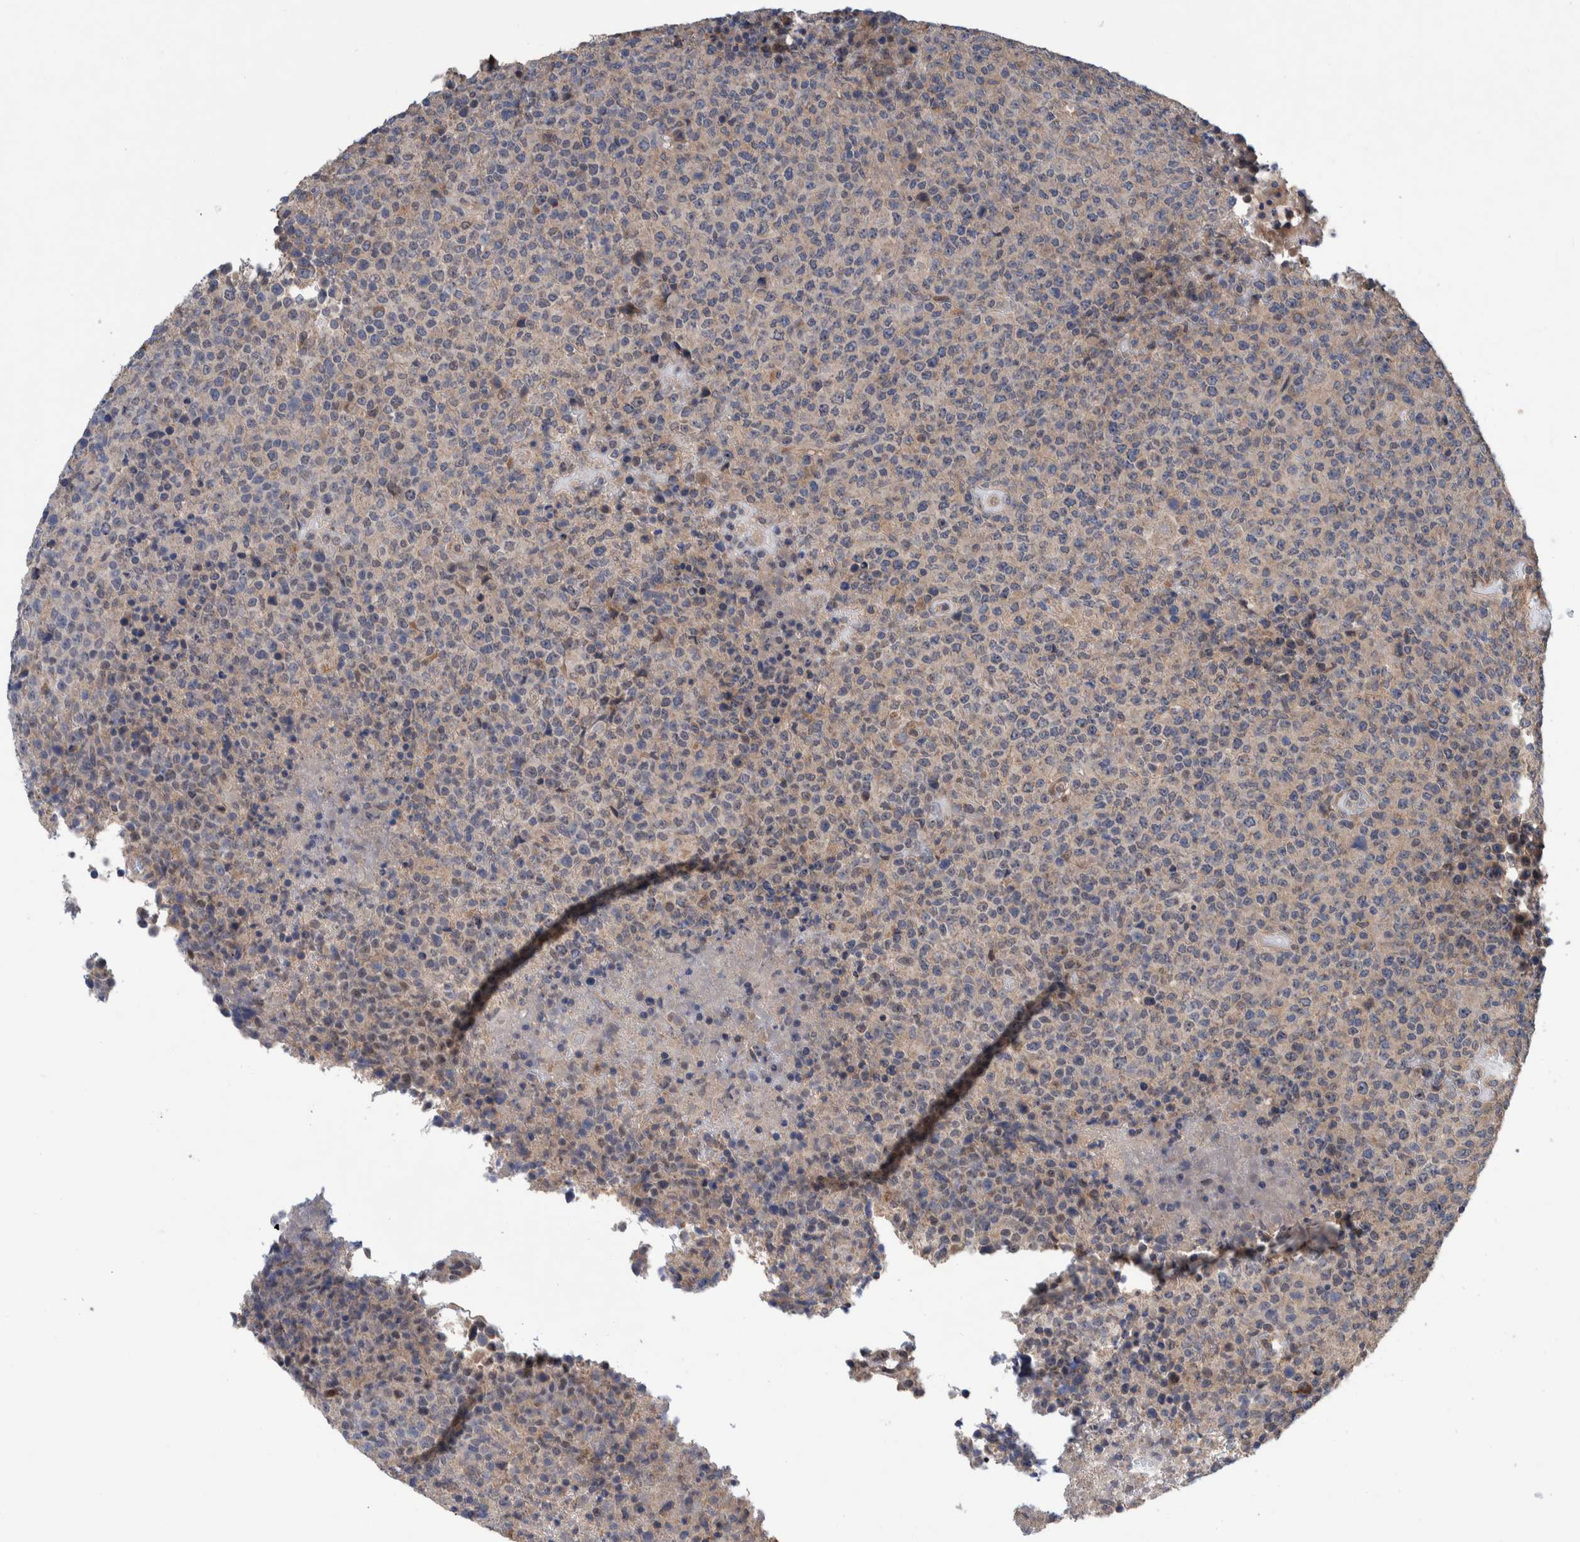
{"staining": {"intensity": "negative", "quantity": "none", "location": "none"}, "tissue": "lymphoma", "cell_type": "Tumor cells", "image_type": "cancer", "snomed": [{"axis": "morphology", "description": "Malignant lymphoma, non-Hodgkin's type, High grade"}, {"axis": "topography", "description": "Lymph node"}], "caption": "Tumor cells are negative for protein expression in human lymphoma.", "gene": "PIK3R6", "patient": {"sex": "male", "age": 13}}